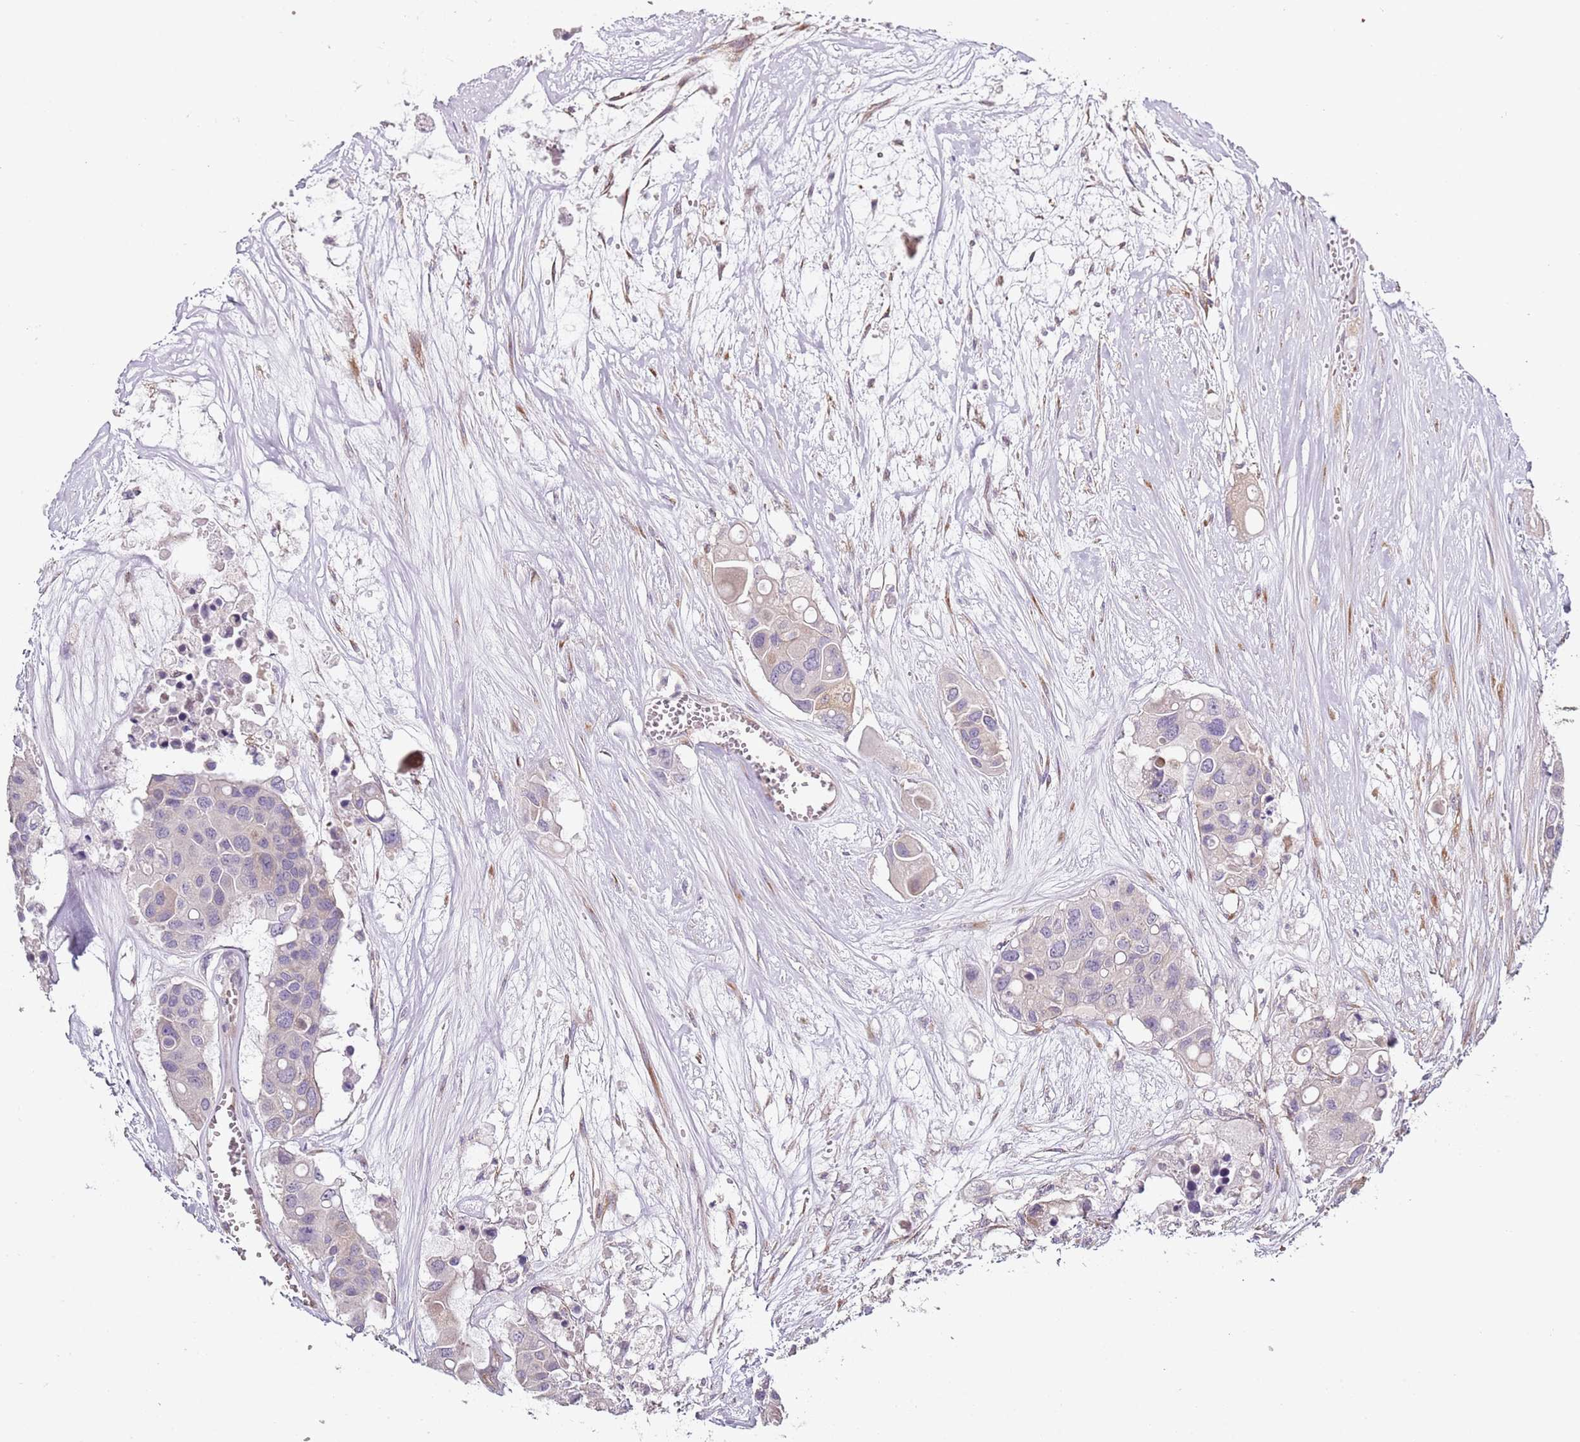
{"staining": {"intensity": "negative", "quantity": "none", "location": "none"}, "tissue": "colorectal cancer", "cell_type": "Tumor cells", "image_type": "cancer", "snomed": [{"axis": "morphology", "description": "Adenocarcinoma, NOS"}, {"axis": "topography", "description": "Colon"}], "caption": "Image shows no significant protein expression in tumor cells of colorectal cancer.", "gene": "TBC1D9", "patient": {"sex": "male", "age": 77}}